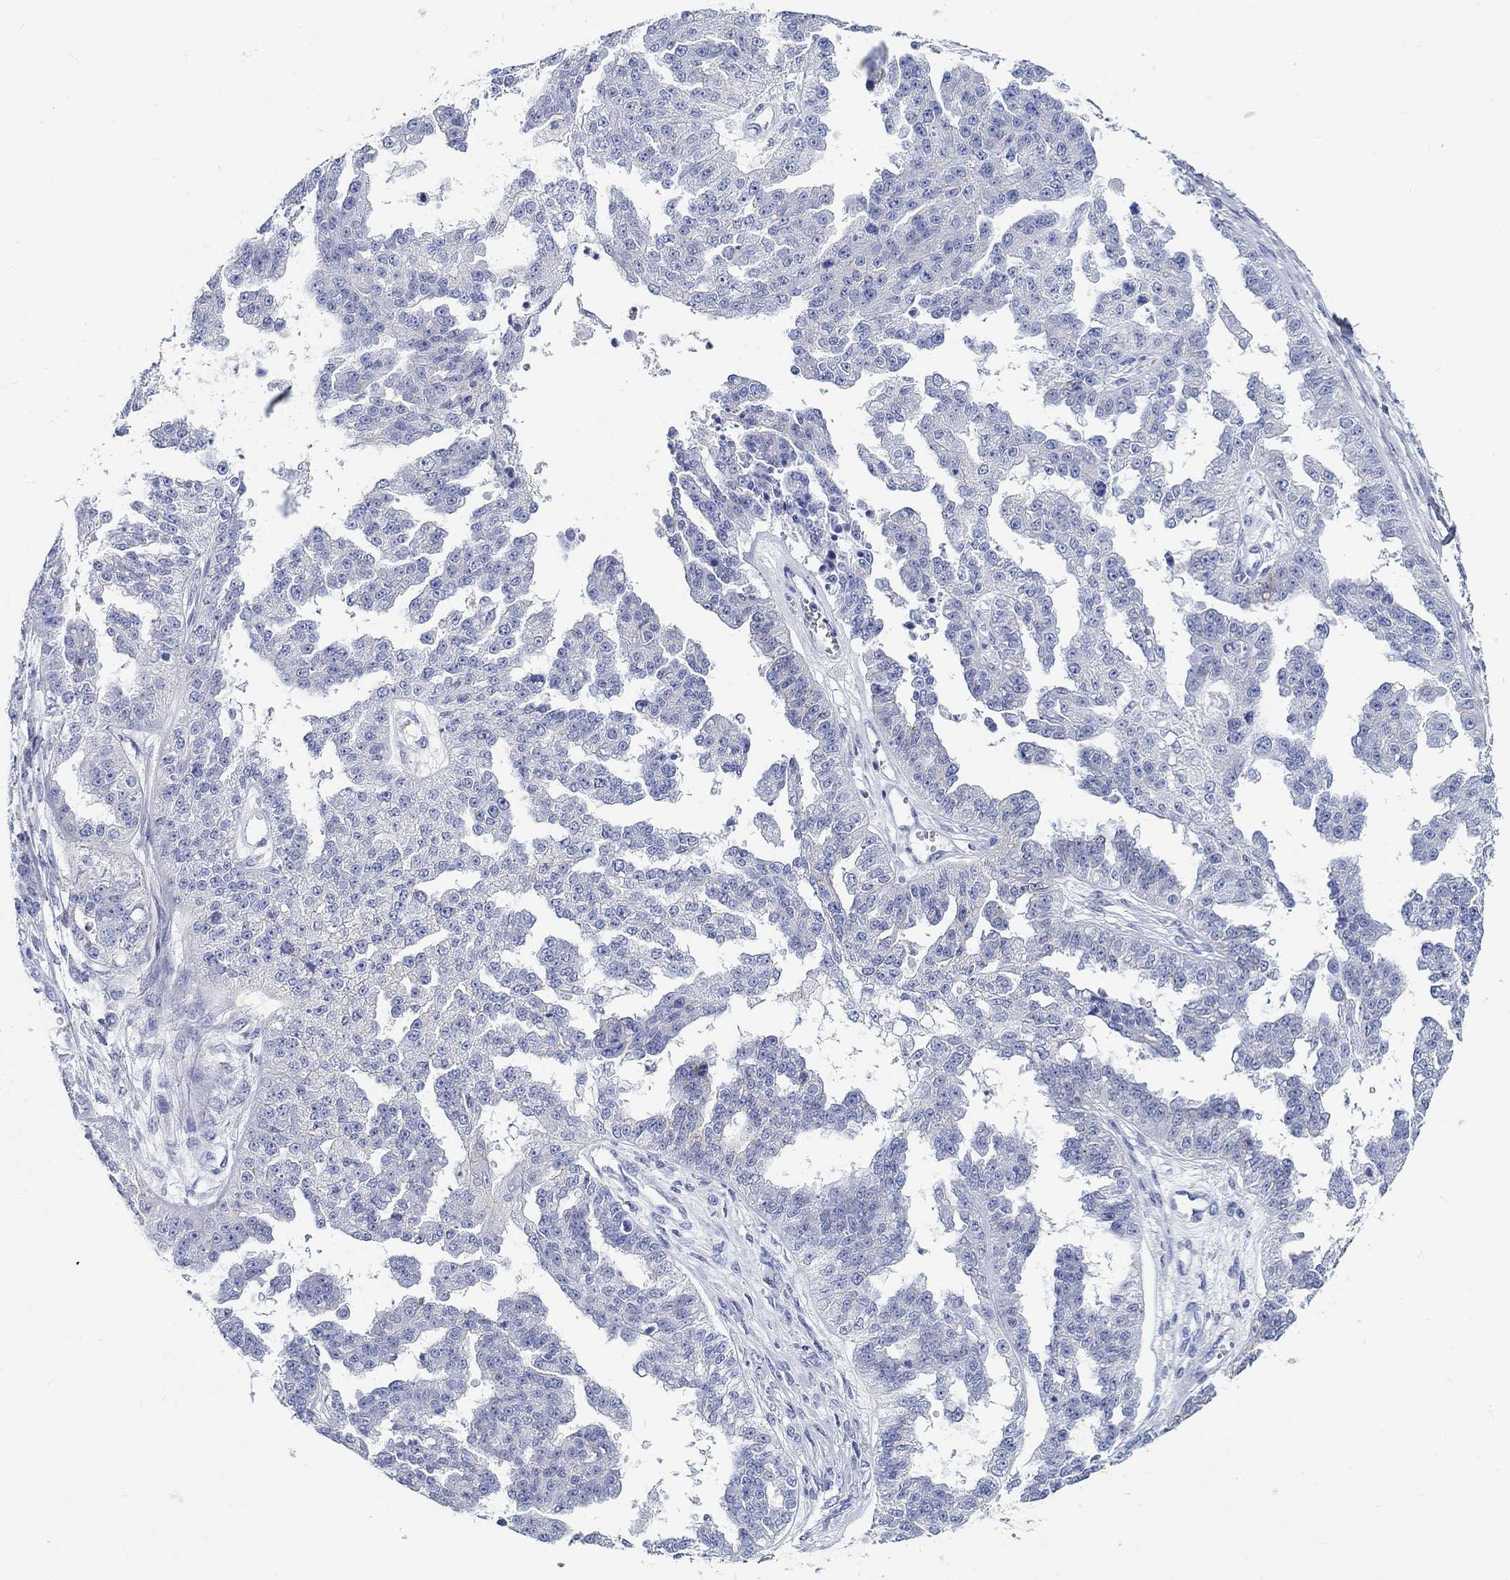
{"staining": {"intensity": "negative", "quantity": "none", "location": "none"}, "tissue": "ovarian cancer", "cell_type": "Tumor cells", "image_type": "cancer", "snomed": [{"axis": "morphology", "description": "Cystadenocarcinoma, serous, NOS"}, {"axis": "topography", "description": "Ovary"}], "caption": "There is no significant positivity in tumor cells of ovarian cancer (serous cystadenocarcinoma).", "gene": "RD3L", "patient": {"sex": "female", "age": 58}}